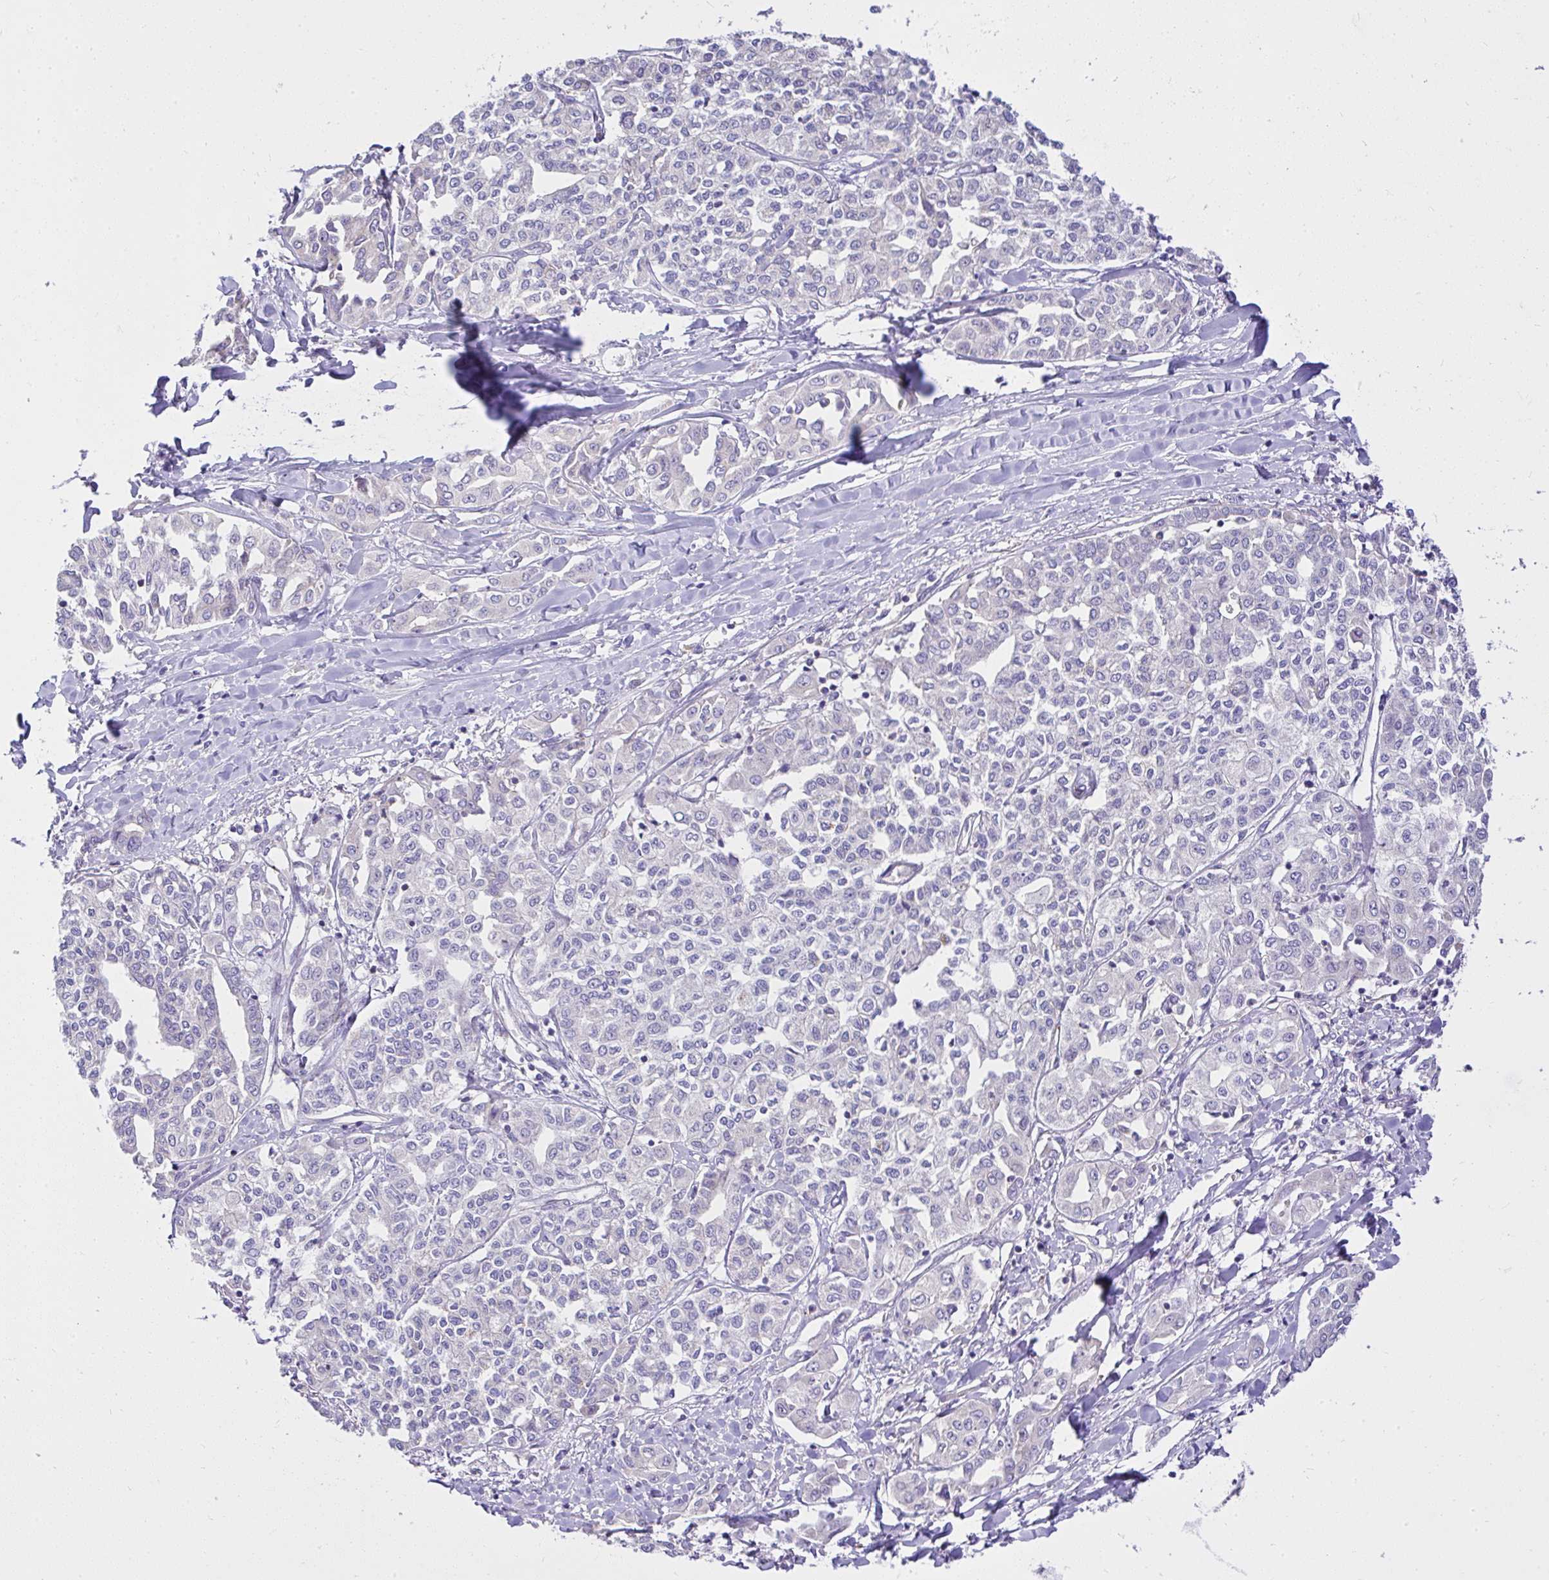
{"staining": {"intensity": "negative", "quantity": "none", "location": "none"}, "tissue": "liver cancer", "cell_type": "Tumor cells", "image_type": "cancer", "snomed": [{"axis": "morphology", "description": "Cholangiocarcinoma"}, {"axis": "topography", "description": "Liver"}], "caption": "Liver cancer (cholangiocarcinoma) was stained to show a protein in brown. There is no significant staining in tumor cells.", "gene": "CCDC142", "patient": {"sex": "female", "age": 77}}